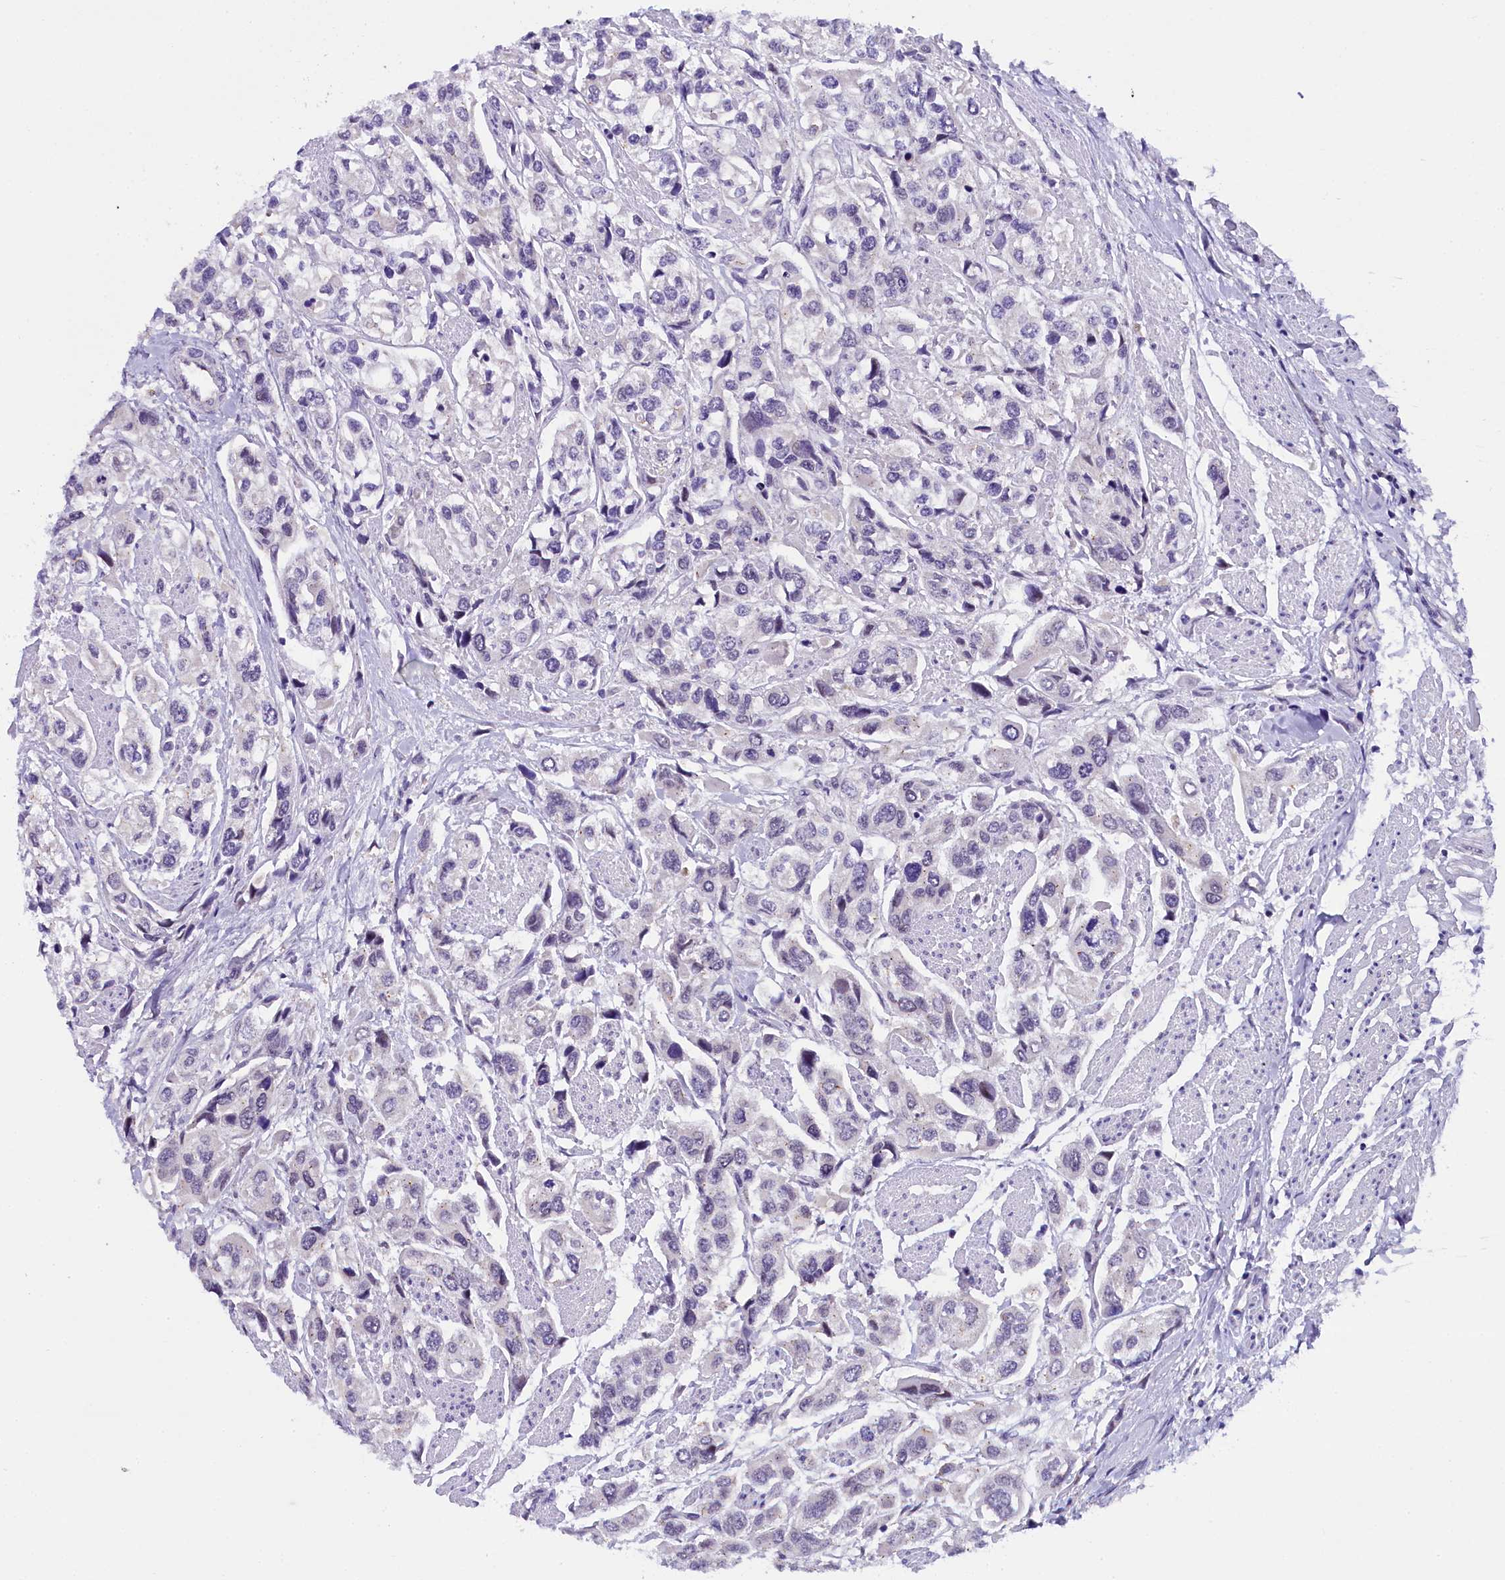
{"staining": {"intensity": "negative", "quantity": "none", "location": "none"}, "tissue": "urothelial cancer", "cell_type": "Tumor cells", "image_type": "cancer", "snomed": [{"axis": "morphology", "description": "Urothelial carcinoma, High grade"}, {"axis": "topography", "description": "Urinary bladder"}], "caption": "Tumor cells show no significant staining in urothelial carcinoma (high-grade).", "gene": "IQCN", "patient": {"sex": "male", "age": 67}}